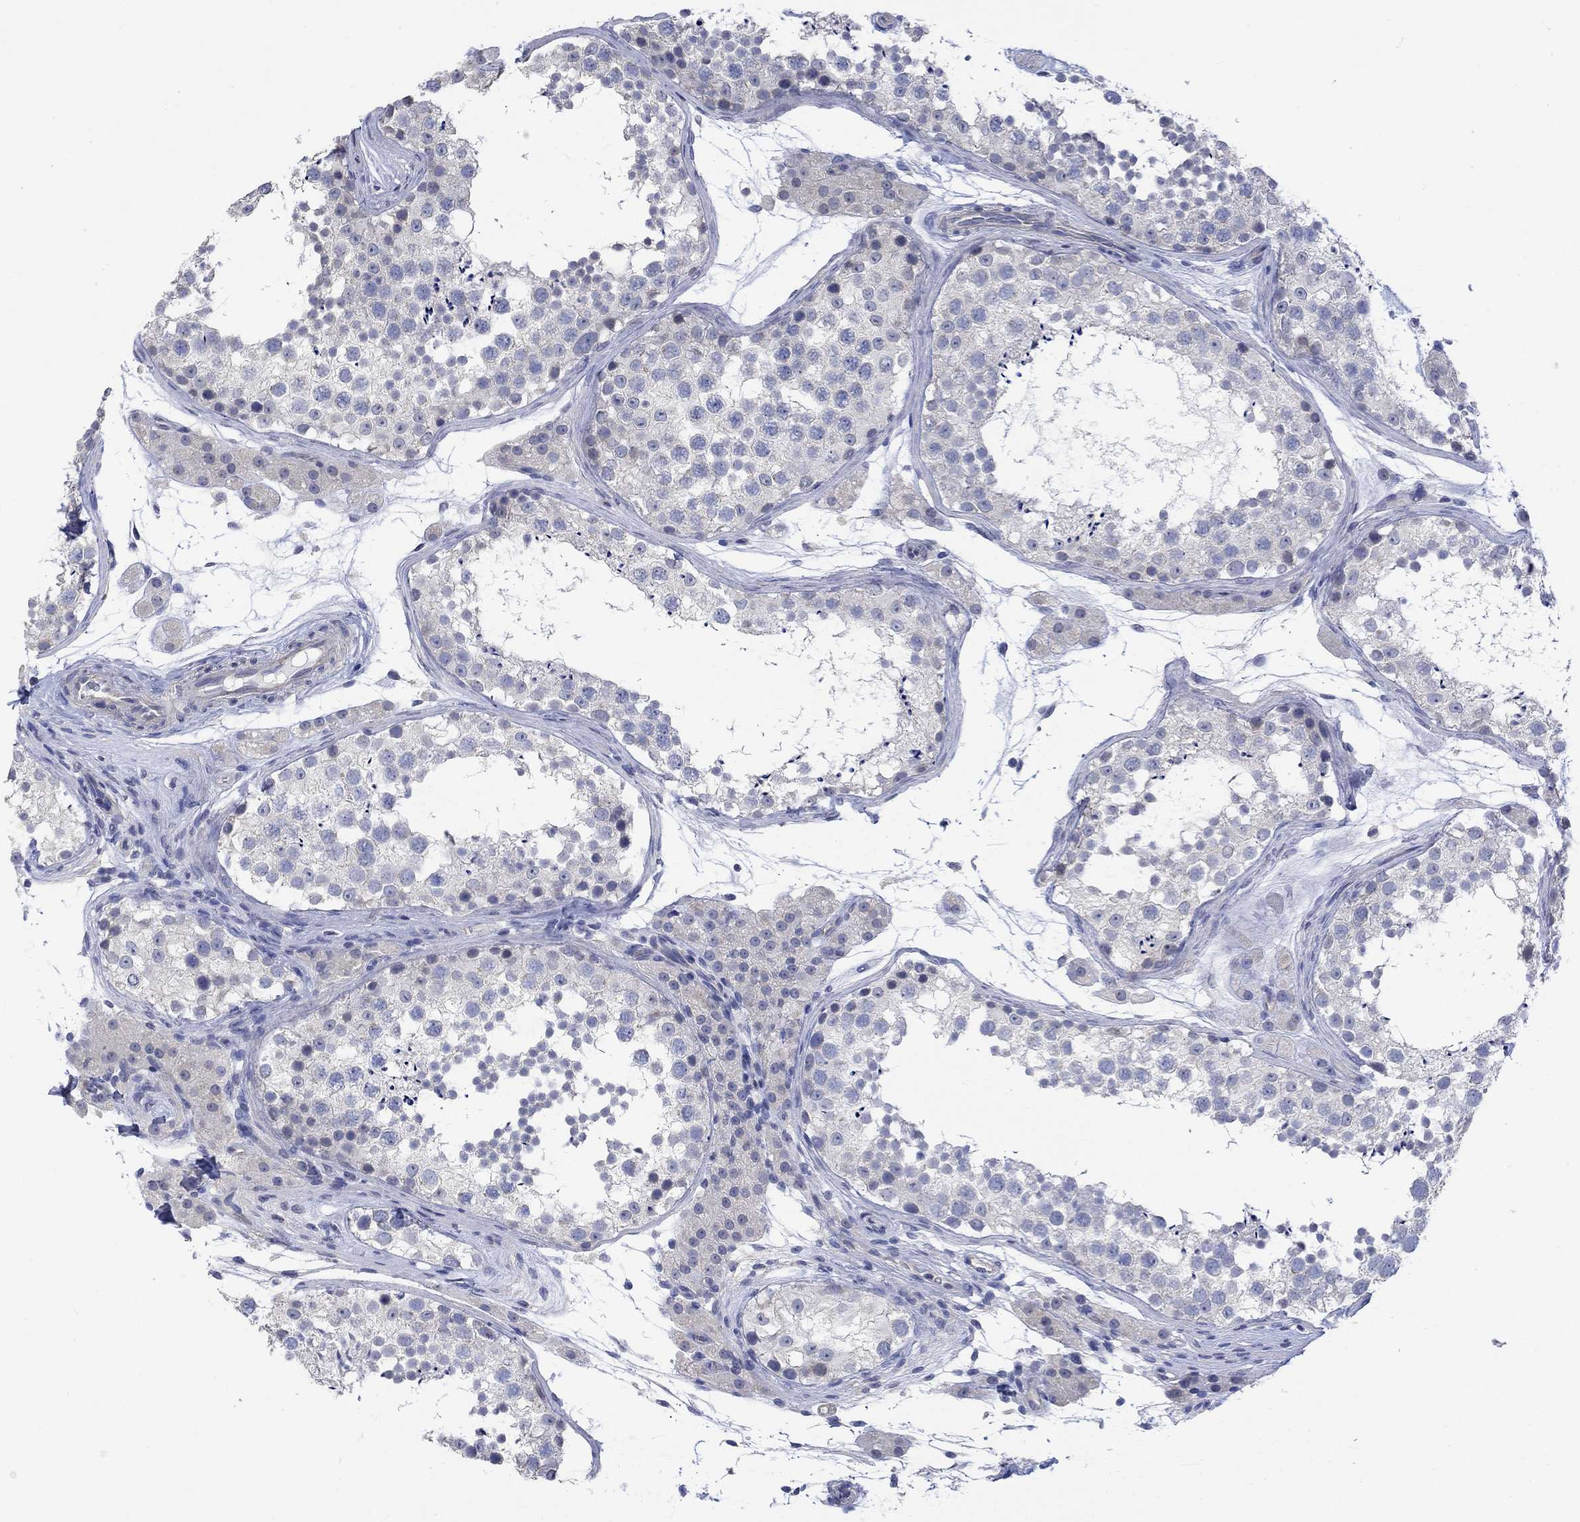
{"staining": {"intensity": "negative", "quantity": "none", "location": "none"}, "tissue": "testis", "cell_type": "Cells in seminiferous ducts", "image_type": "normal", "snomed": [{"axis": "morphology", "description": "Normal tissue, NOS"}, {"axis": "topography", "description": "Testis"}], "caption": "DAB (3,3'-diaminobenzidine) immunohistochemical staining of benign testis exhibits no significant positivity in cells in seminiferous ducts. (DAB immunohistochemistry (IHC) with hematoxylin counter stain).", "gene": "AGRP", "patient": {"sex": "male", "age": 41}}